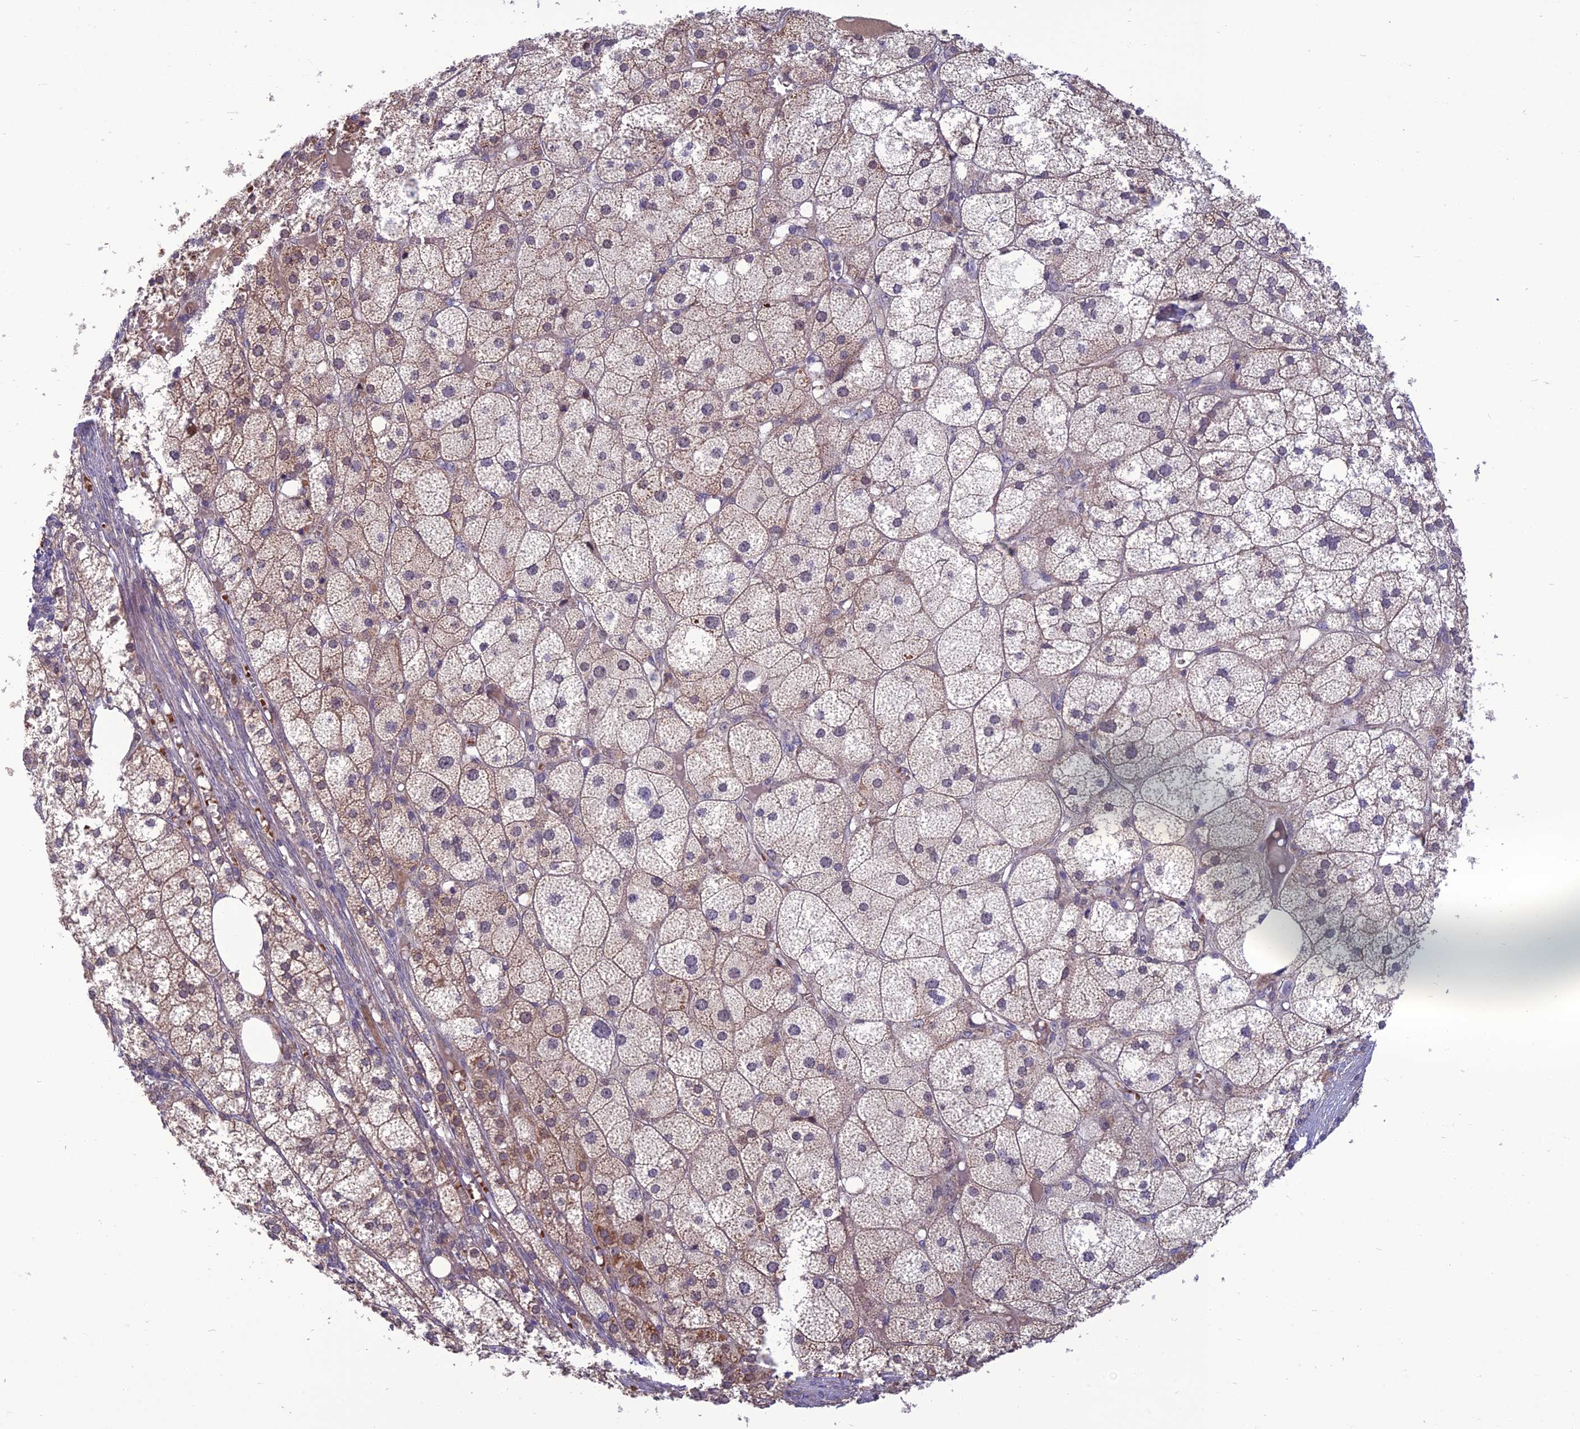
{"staining": {"intensity": "moderate", "quantity": "25%-75%", "location": "cytoplasmic/membranous,nuclear"}, "tissue": "adrenal gland", "cell_type": "Glandular cells", "image_type": "normal", "snomed": [{"axis": "morphology", "description": "Normal tissue, NOS"}, {"axis": "topography", "description": "Adrenal gland"}], "caption": "Adrenal gland stained with immunohistochemistry (IHC) exhibits moderate cytoplasmic/membranous,nuclear staining in about 25%-75% of glandular cells.", "gene": "GIPC1", "patient": {"sex": "female", "age": 61}}